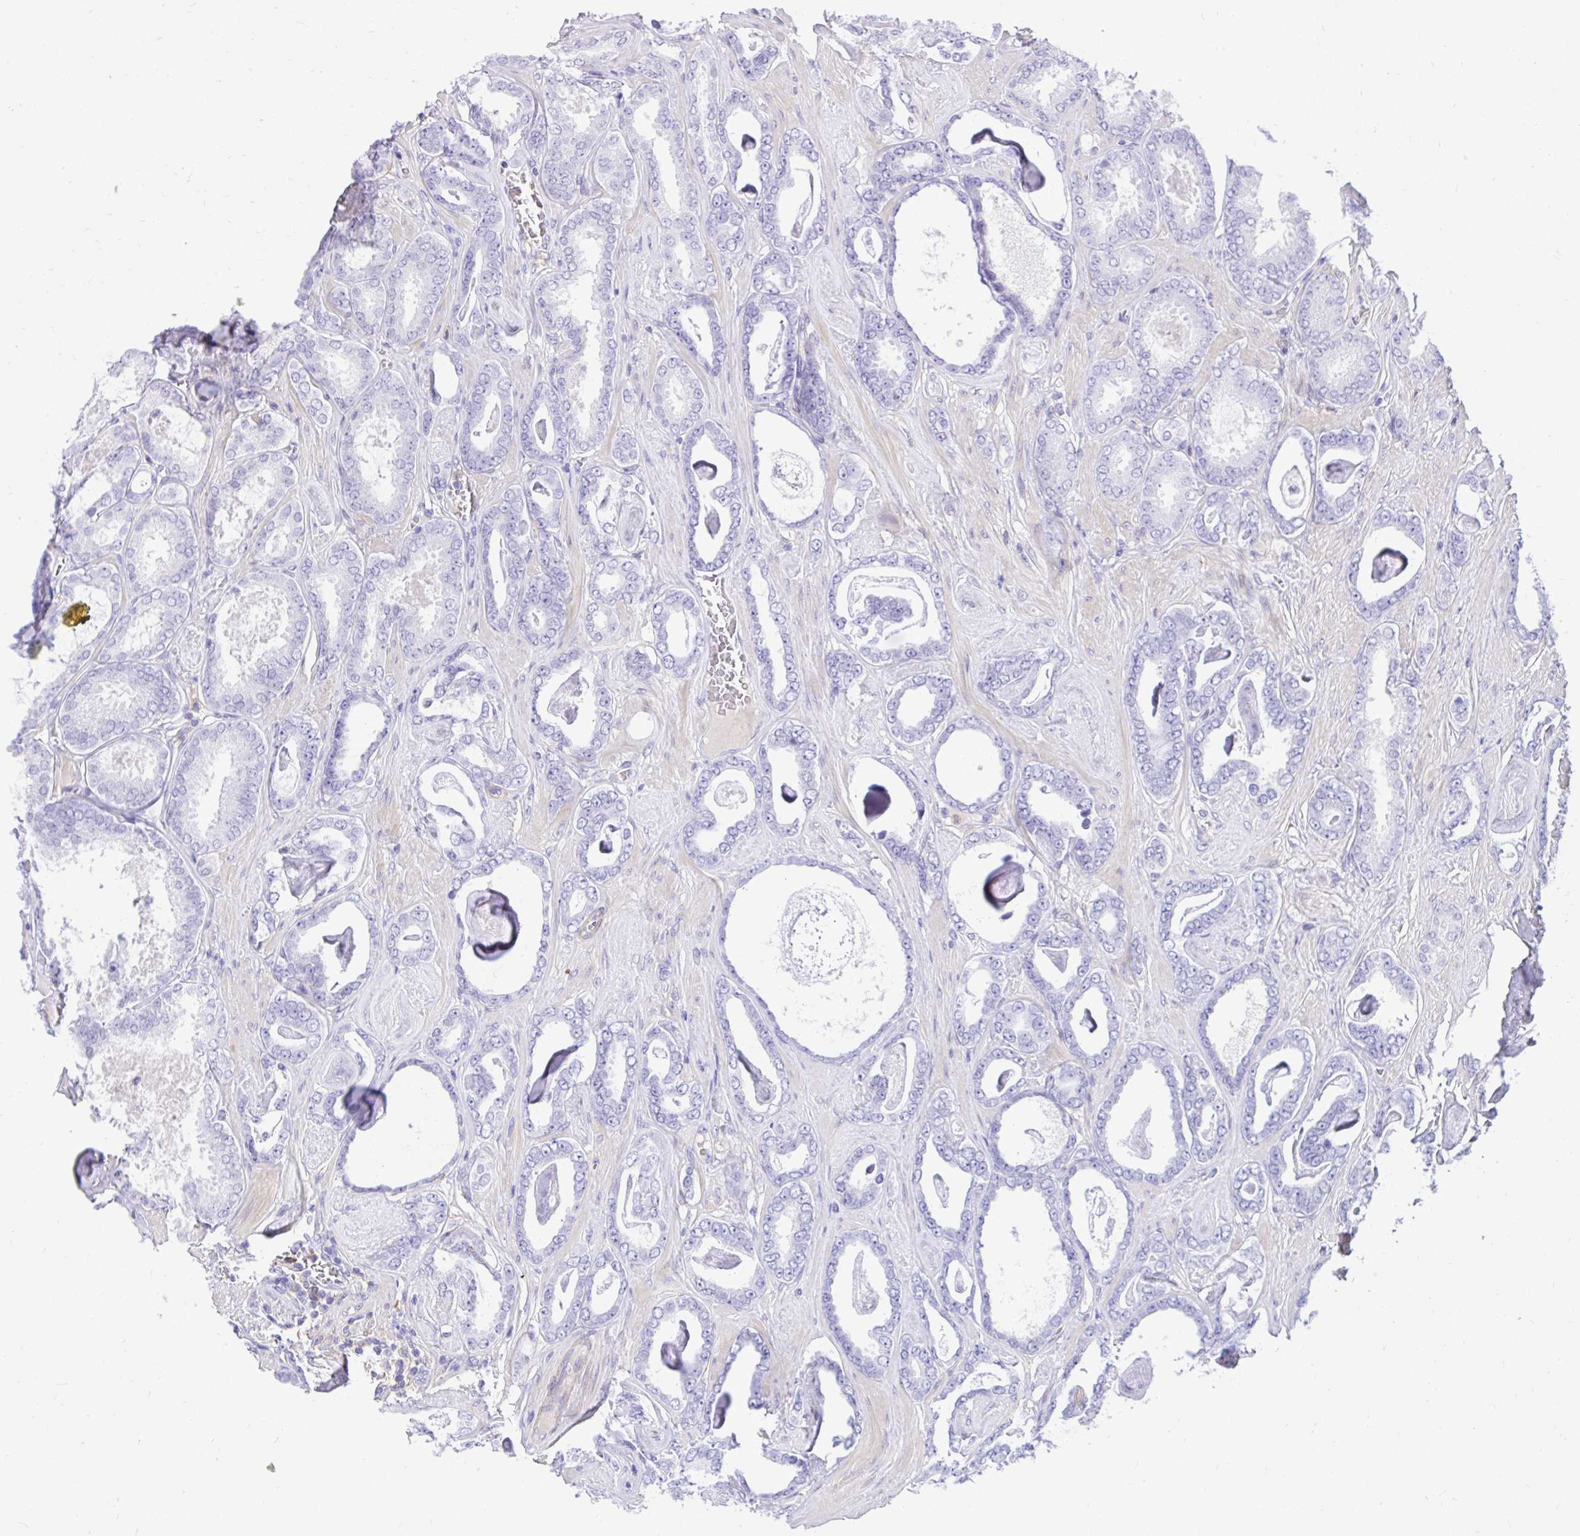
{"staining": {"intensity": "negative", "quantity": "none", "location": "none"}, "tissue": "prostate cancer", "cell_type": "Tumor cells", "image_type": "cancer", "snomed": [{"axis": "morphology", "description": "Adenocarcinoma, High grade"}, {"axis": "topography", "description": "Prostate"}], "caption": "This is an immunohistochemistry image of prostate cancer. There is no expression in tumor cells.", "gene": "TLR7", "patient": {"sex": "male", "age": 63}}